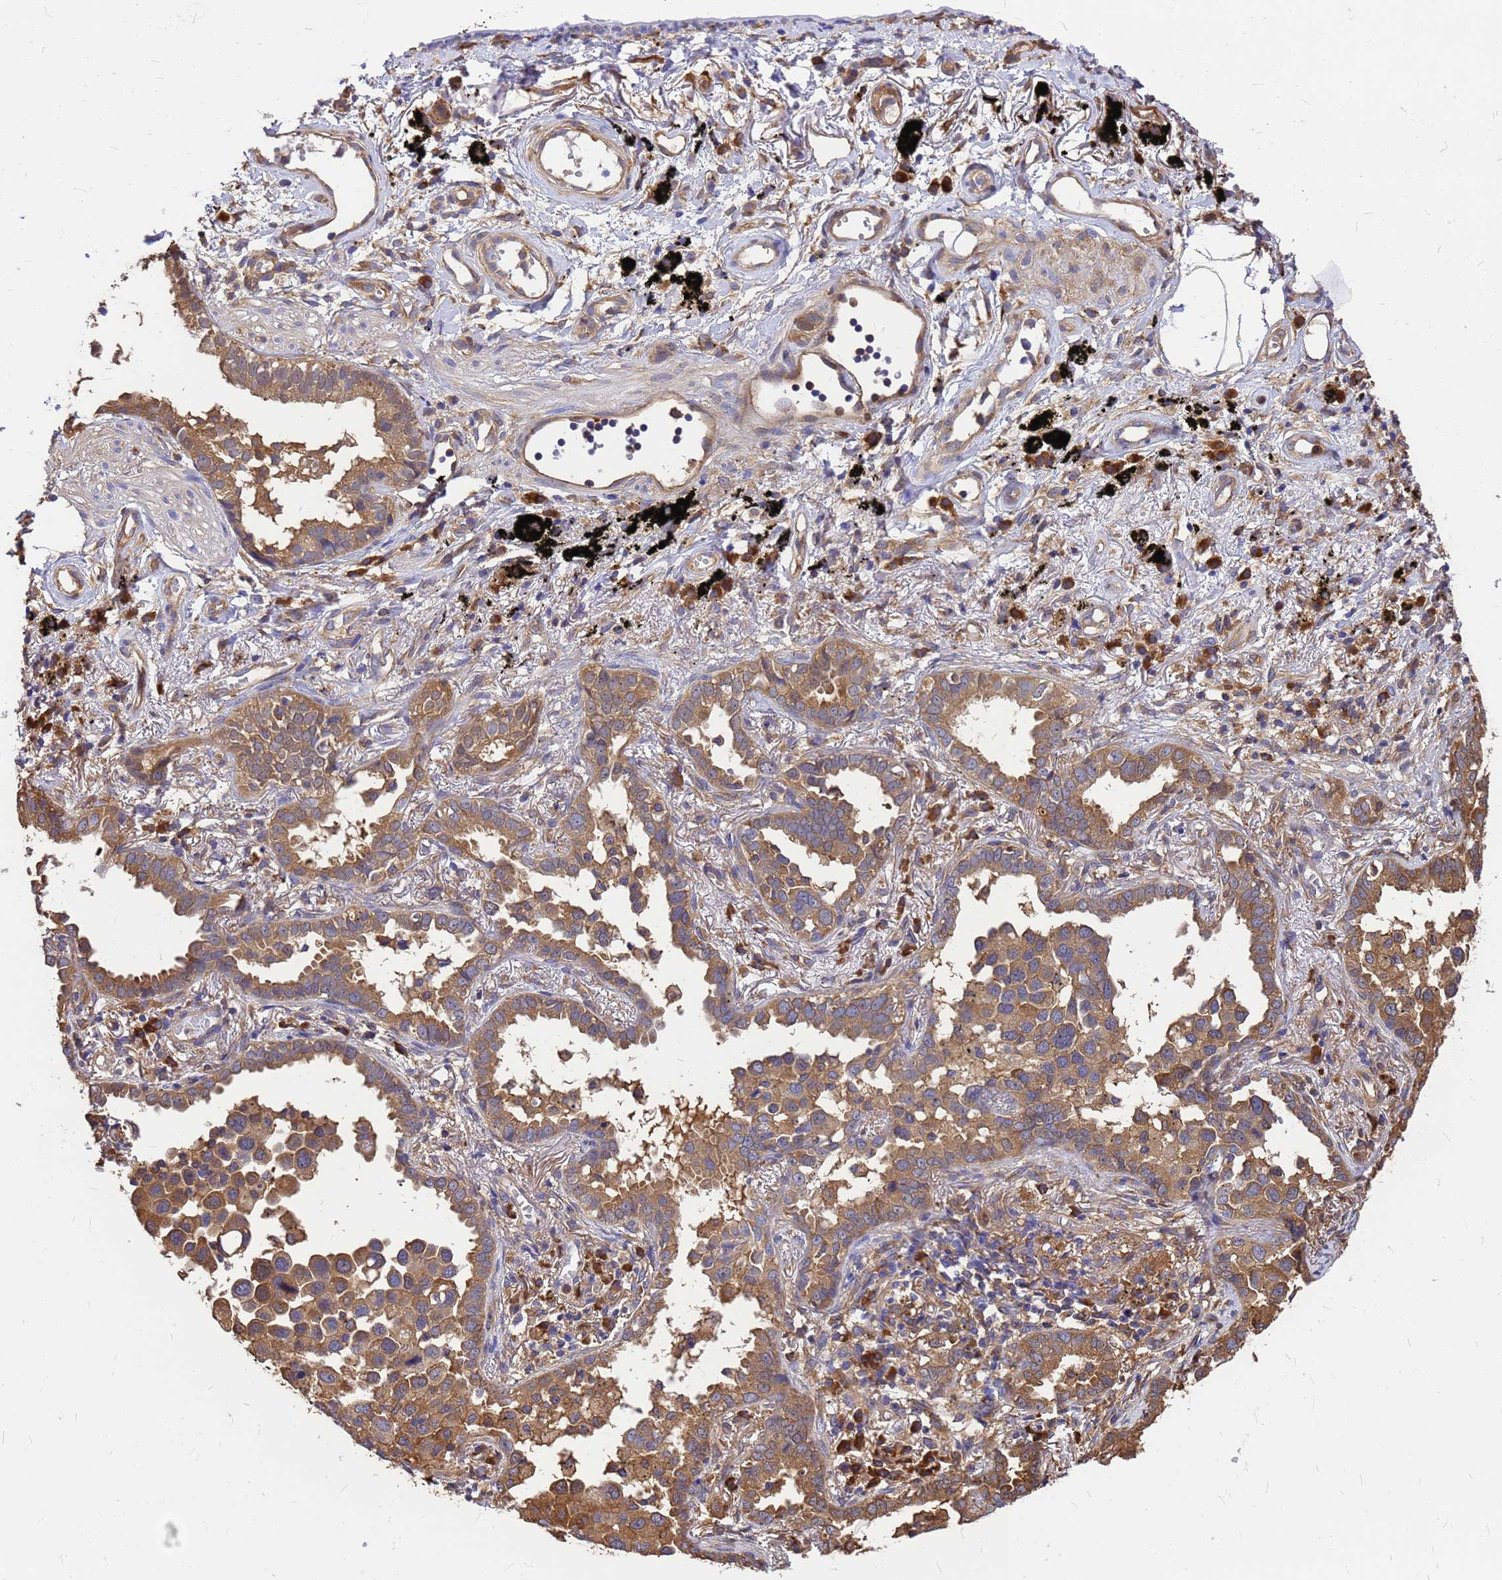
{"staining": {"intensity": "moderate", "quantity": ">75%", "location": "cytoplasmic/membranous"}, "tissue": "lung cancer", "cell_type": "Tumor cells", "image_type": "cancer", "snomed": [{"axis": "morphology", "description": "Adenocarcinoma, NOS"}, {"axis": "topography", "description": "Lung"}], "caption": "DAB (3,3'-diaminobenzidine) immunohistochemical staining of adenocarcinoma (lung) reveals moderate cytoplasmic/membranous protein staining in about >75% of tumor cells. The staining was performed using DAB (3,3'-diaminobenzidine) to visualize the protein expression in brown, while the nuclei were stained in blue with hematoxylin (Magnification: 20x).", "gene": "GID4", "patient": {"sex": "male", "age": 67}}